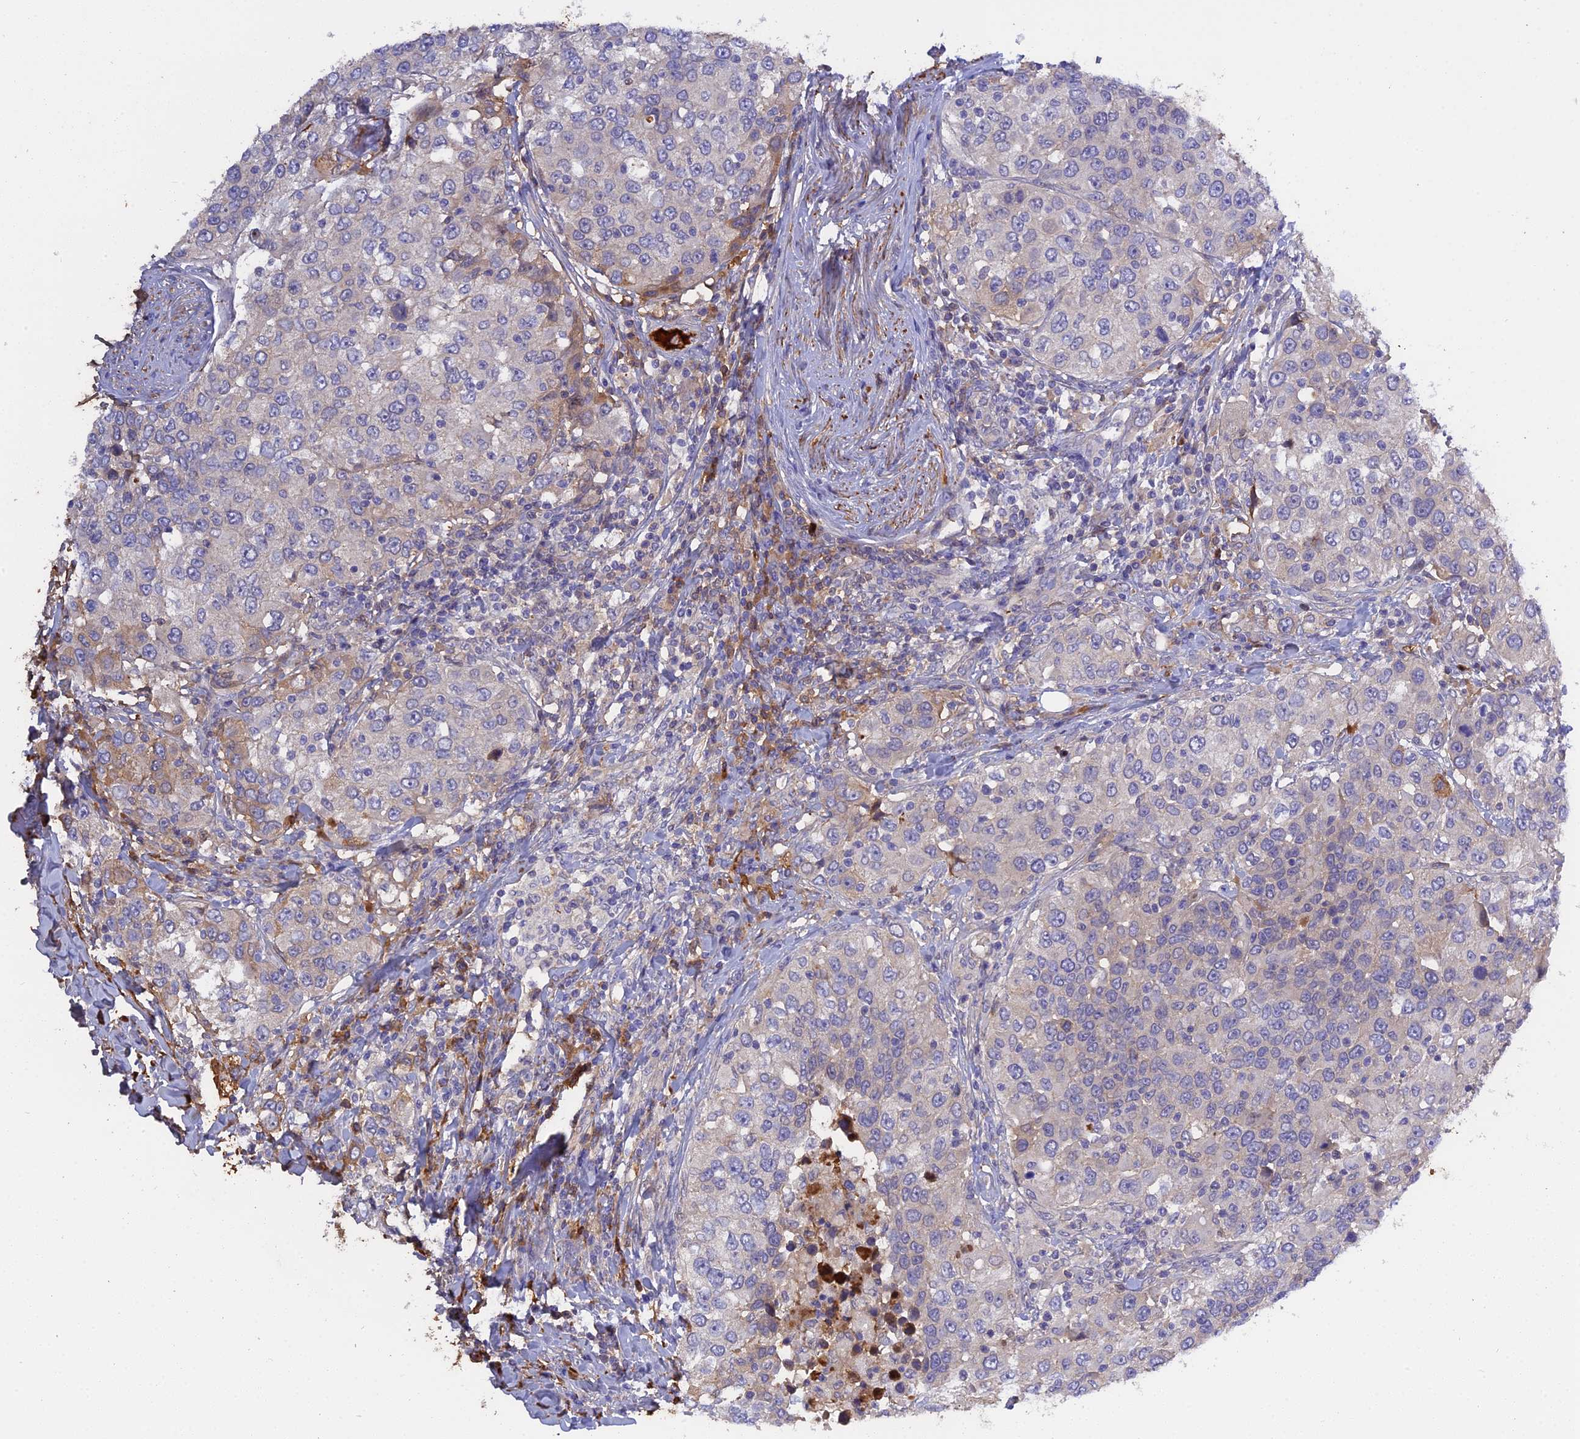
{"staining": {"intensity": "moderate", "quantity": "<25%", "location": "cytoplasmic/membranous"}, "tissue": "urothelial cancer", "cell_type": "Tumor cells", "image_type": "cancer", "snomed": [{"axis": "morphology", "description": "Urothelial carcinoma, High grade"}, {"axis": "topography", "description": "Urinary bladder"}], "caption": "This is a photomicrograph of immunohistochemistry staining of urothelial cancer, which shows moderate positivity in the cytoplasmic/membranous of tumor cells.", "gene": "PZP", "patient": {"sex": "female", "age": 80}}